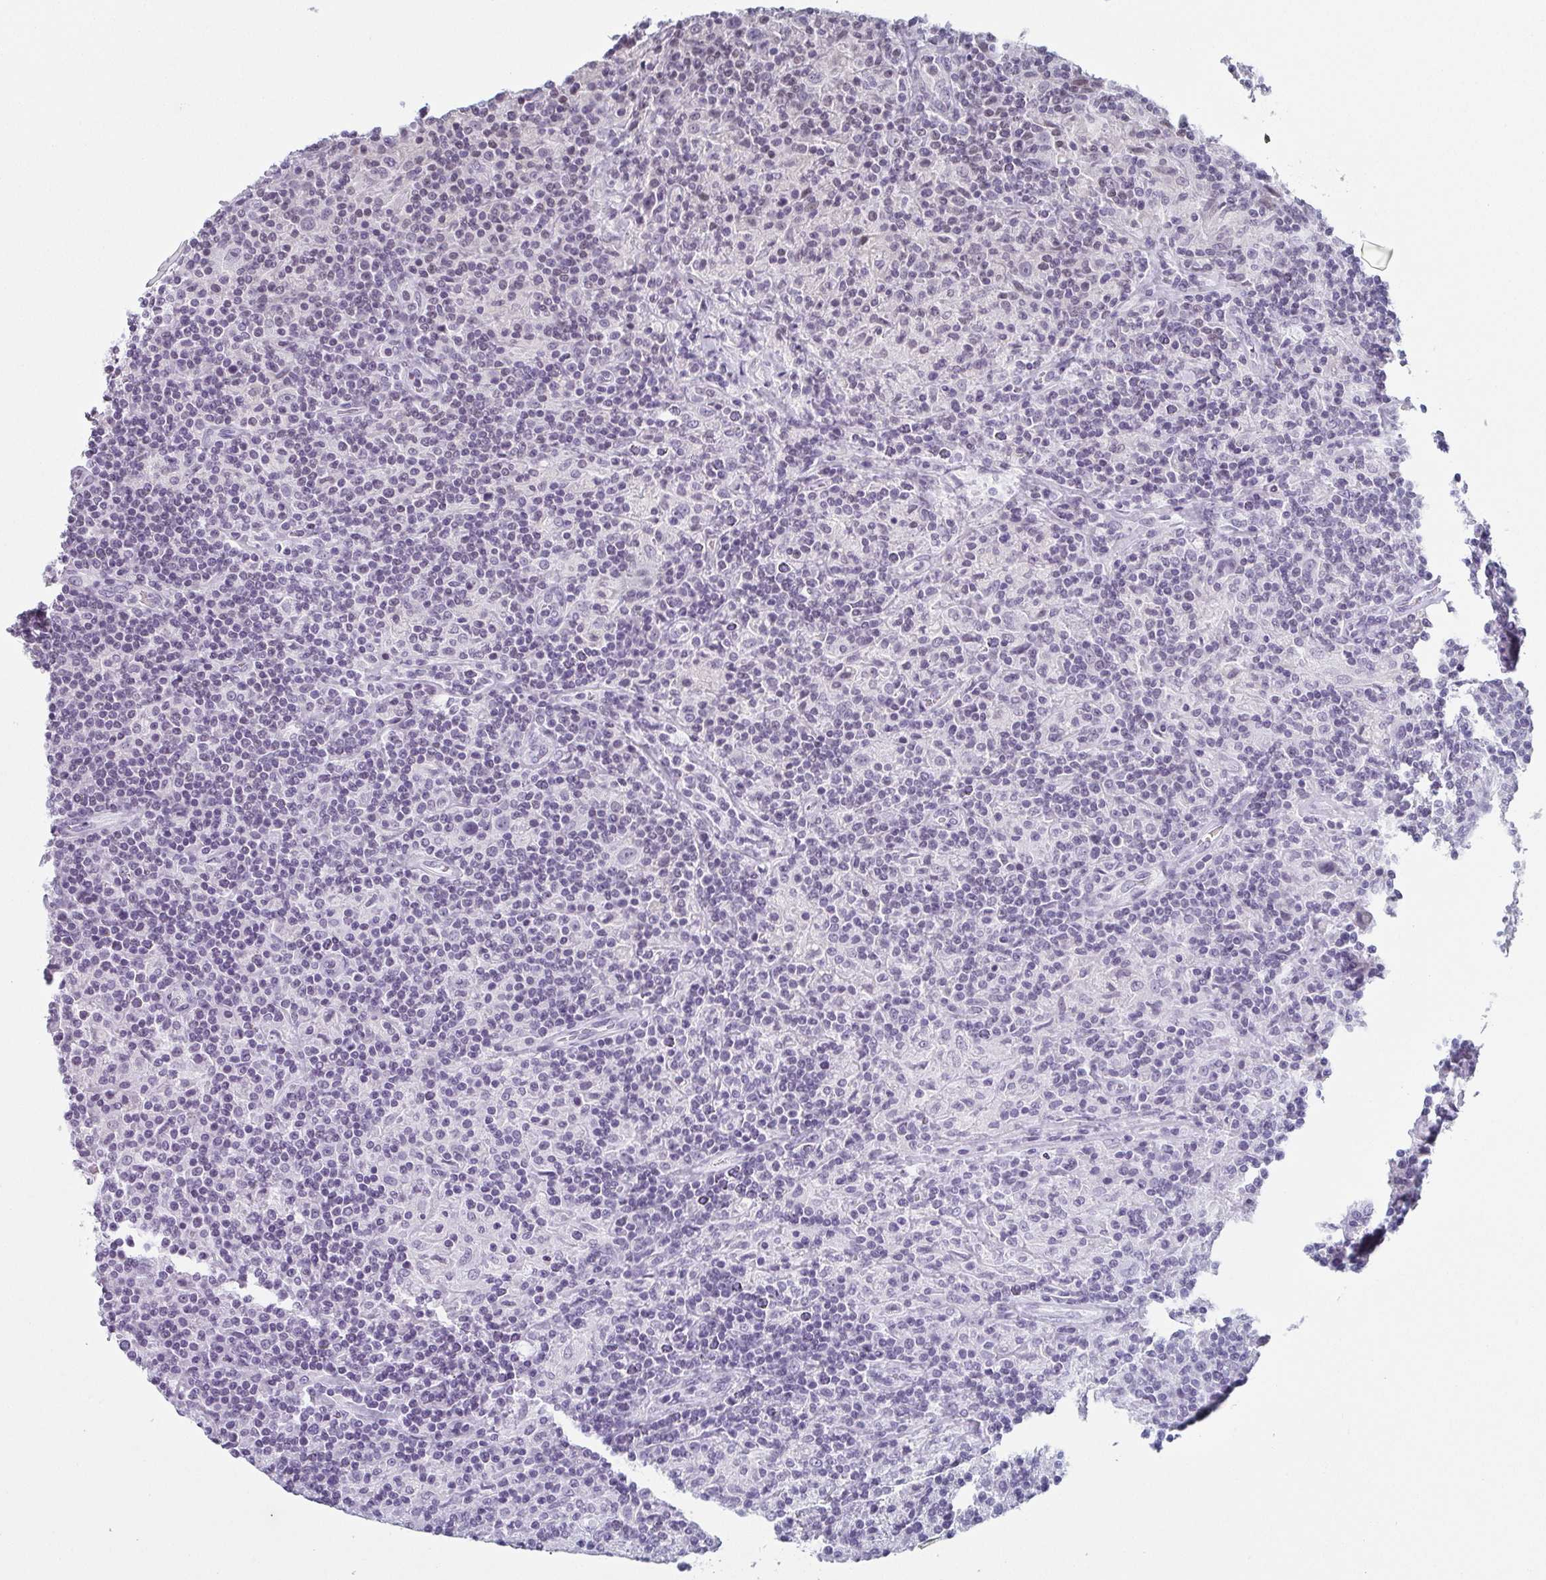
{"staining": {"intensity": "negative", "quantity": "none", "location": "none"}, "tissue": "lymphoma", "cell_type": "Tumor cells", "image_type": "cancer", "snomed": [{"axis": "morphology", "description": "Hodgkin's disease, NOS"}, {"axis": "topography", "description": "Lymph node"}], "caption": "Photomicrograph shows no significant protein staining in tumor cells of lymphoma.", "gene": "PYCR3", "patient": {"sex": "male", "age": 70}}